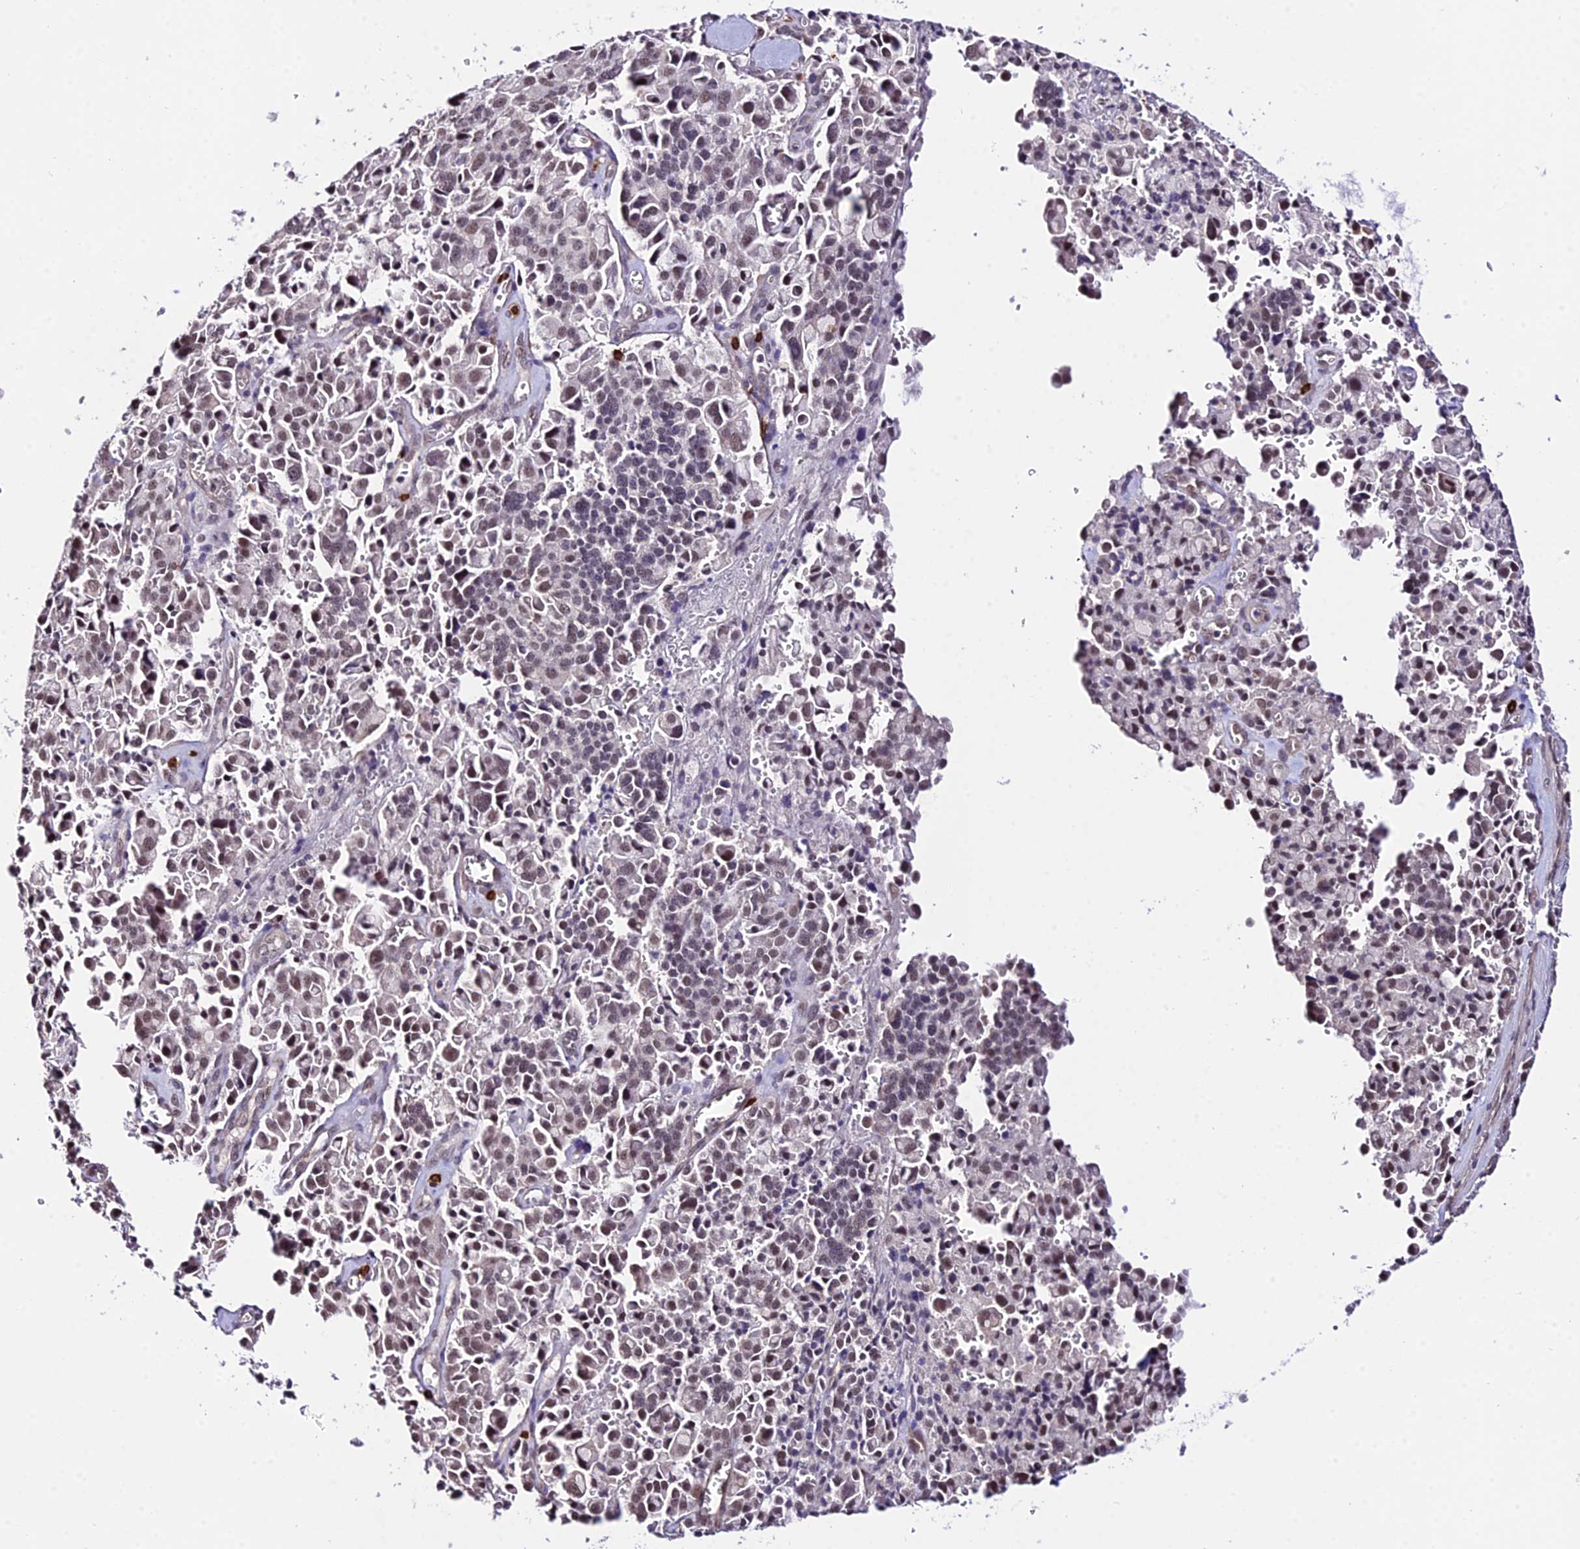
{"staining": {"intensity": "weak", "quantity": "<25%", "location": "cytoplasmic/membranous,nuclear"}, "tissue": "pancreatic cancer", "cell_type": "Tumor cells", "image_type": "cancer", "snomed": [{"axis": "morphology", "description": "Adenocarcinoma, NOS"}, {"axis": "topography", "description": "Pancreas"}], "caption": "Micrograph shows no protein staining in tumor cells of pancreatic cancer (adenocarcinoma) tissue. (DAB immunohistochemistry (IHC) with hematoxylin counter stain).", "gene": "POLR2I", "patient": {"sex": "male", "age": 65}}